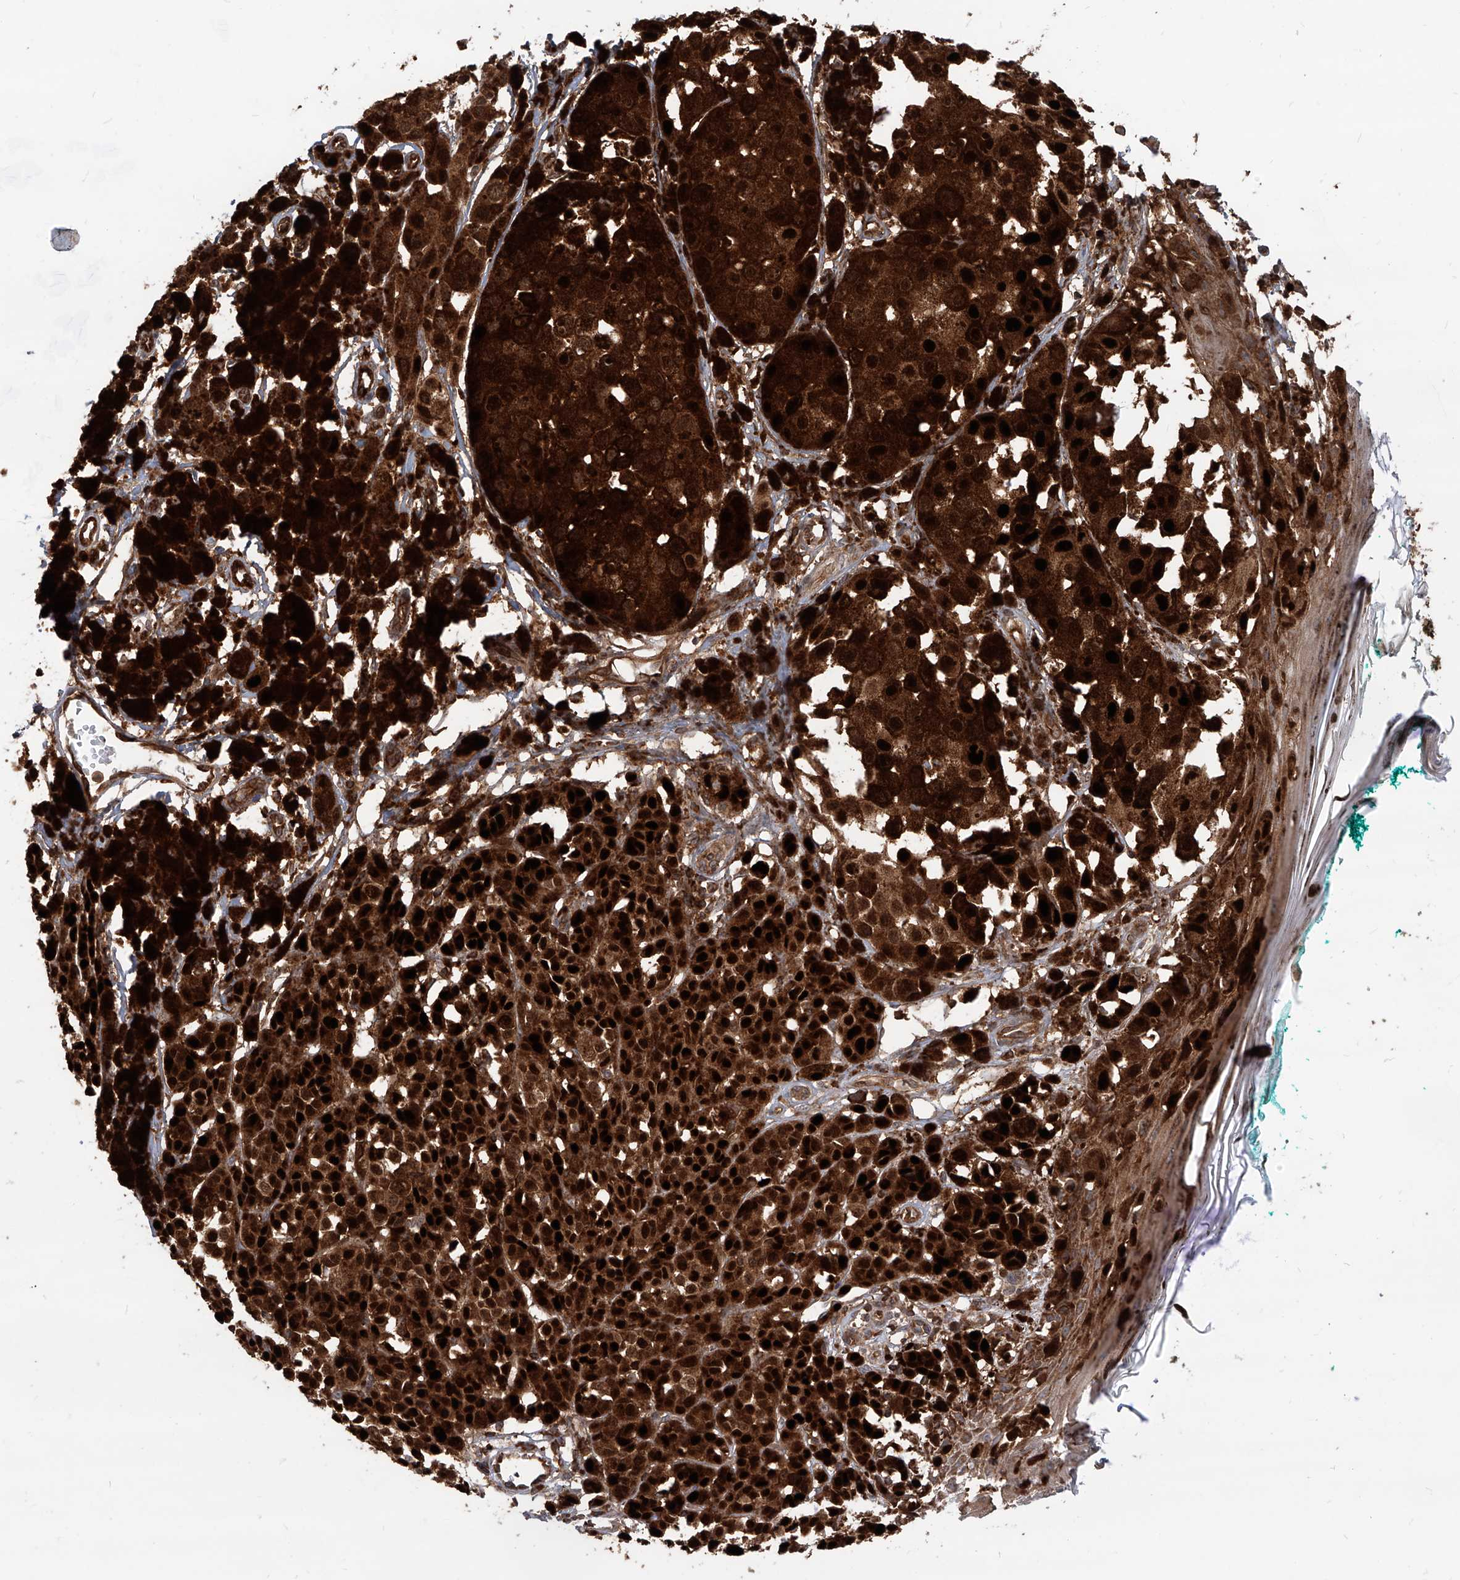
{"staining": {"intensity": "strong", "quantity": ">75%", "location": "cytoplasmic/membranous,nuclear"}, "tissue": "melanoma", "cell_type": "Tumor cells", "image_type": "cancer", "snomed": [{"axis": "morphology", "description": "Malignant melanoma, NOS"}, {"axis": "topography", "description": "Skin of leg"}], "caption": "Protein staining of melanoma tissue shows strong cytoplasmic/membranous and nuclear expression in approximately >75% of tumor cells.", "gene": "MAGED2", "patient": {"sex": "female", "age": 72}}